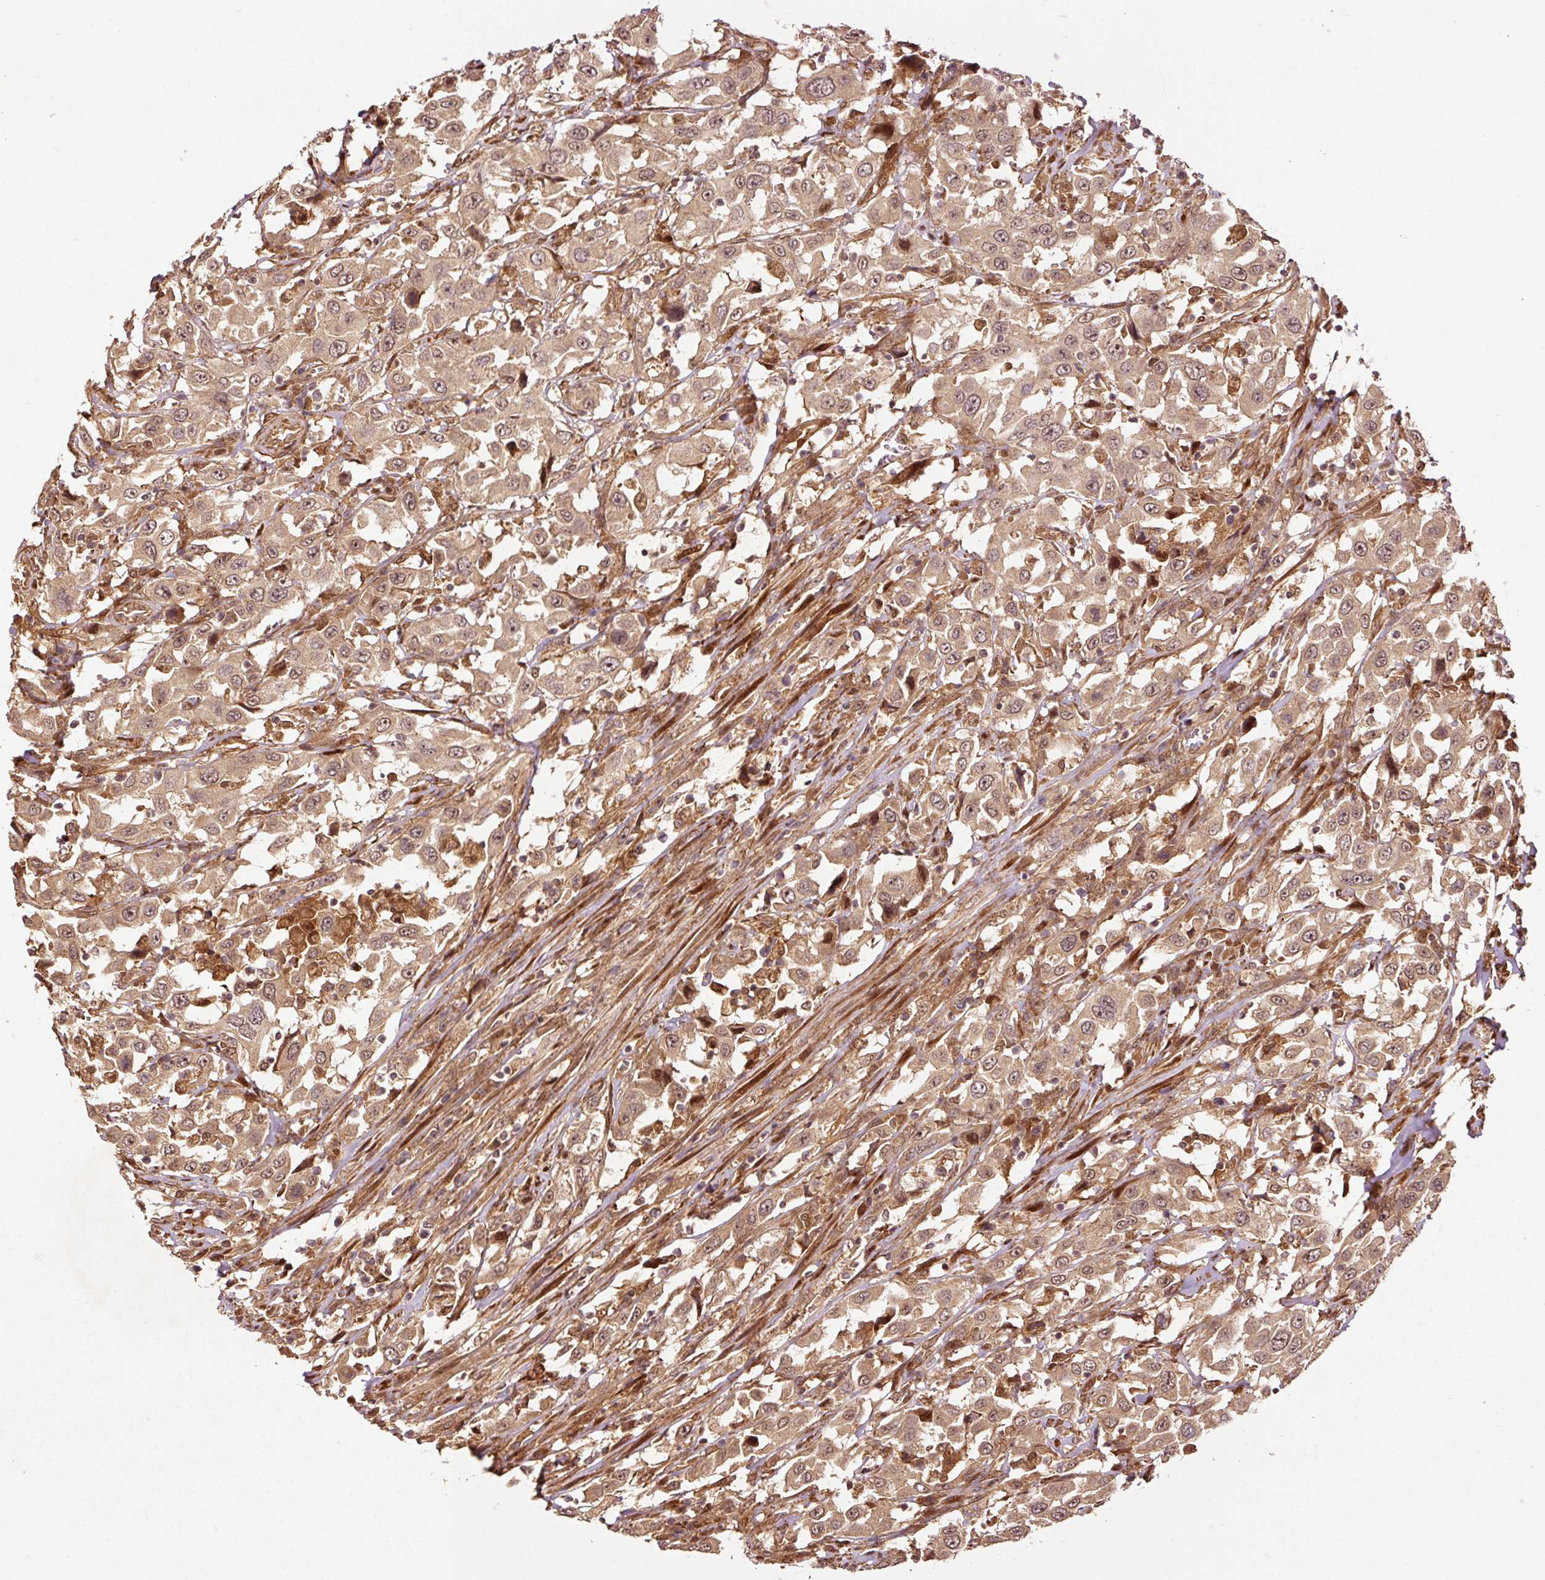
{"staining": {"intensity": "moderate", "quantity": ">75%", "location": "cytoplasmic/membranous,nuclear"}, "tissue": "urothelial cancer", "cell_type": "Tumor cells", "image_type": "cancer", "snomed": [{"axis": "morphology", "description": "Urothelial carcinoma, High grade"}, {"axis": "topography", "description": "Urinary bladder"}], "caption": "Protein staining shows moderate cytoplasmic/membranous and nuclear expression in approximately >75% of tumor cells in urothelial carcinoma (high-grade).", "gene": "OXER1", "patient": {"sex": "male", "age": 61}}